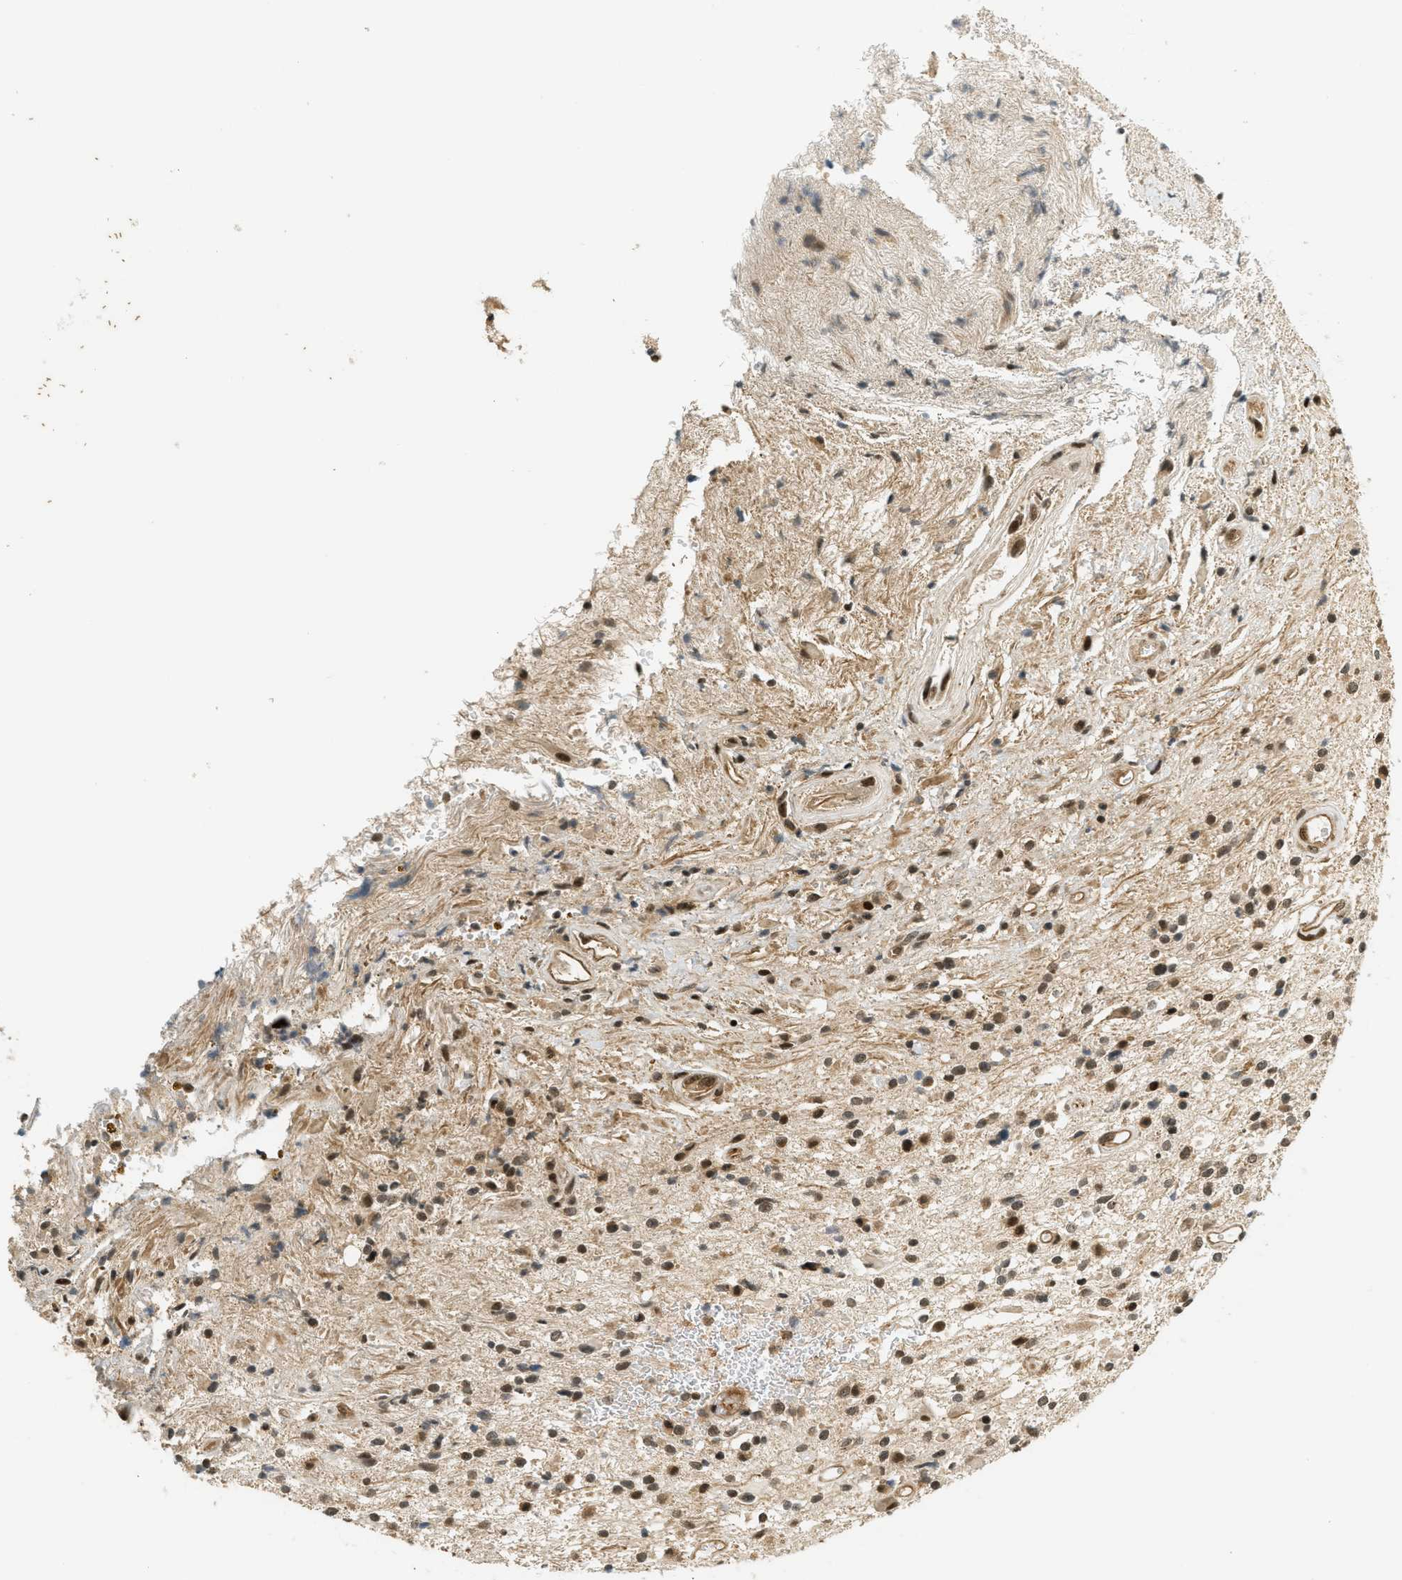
{"staining": {"intensity": "strong", "quantity": ">75%", "location": "nuclear"}, "tissue": "glioma", "cell_type": "Tumor cells", "image_type": "cancer", "snomed": [{"axis": "morphology", "description": "Glioma, malignant, High grade"}, {"axis": "topography", "description": "Brain"}], "caption": "Immunohistochemical staining of glioma exhibits high levels of strong nuclear staining in approximately >75% of tumor cells. (Stains: DAB in brown, nuclei in blue, Microscopy: brightfield microscopy at high magnification).", "gene": "FOXM1", "patient": {"sex": "male", "age": 33}}